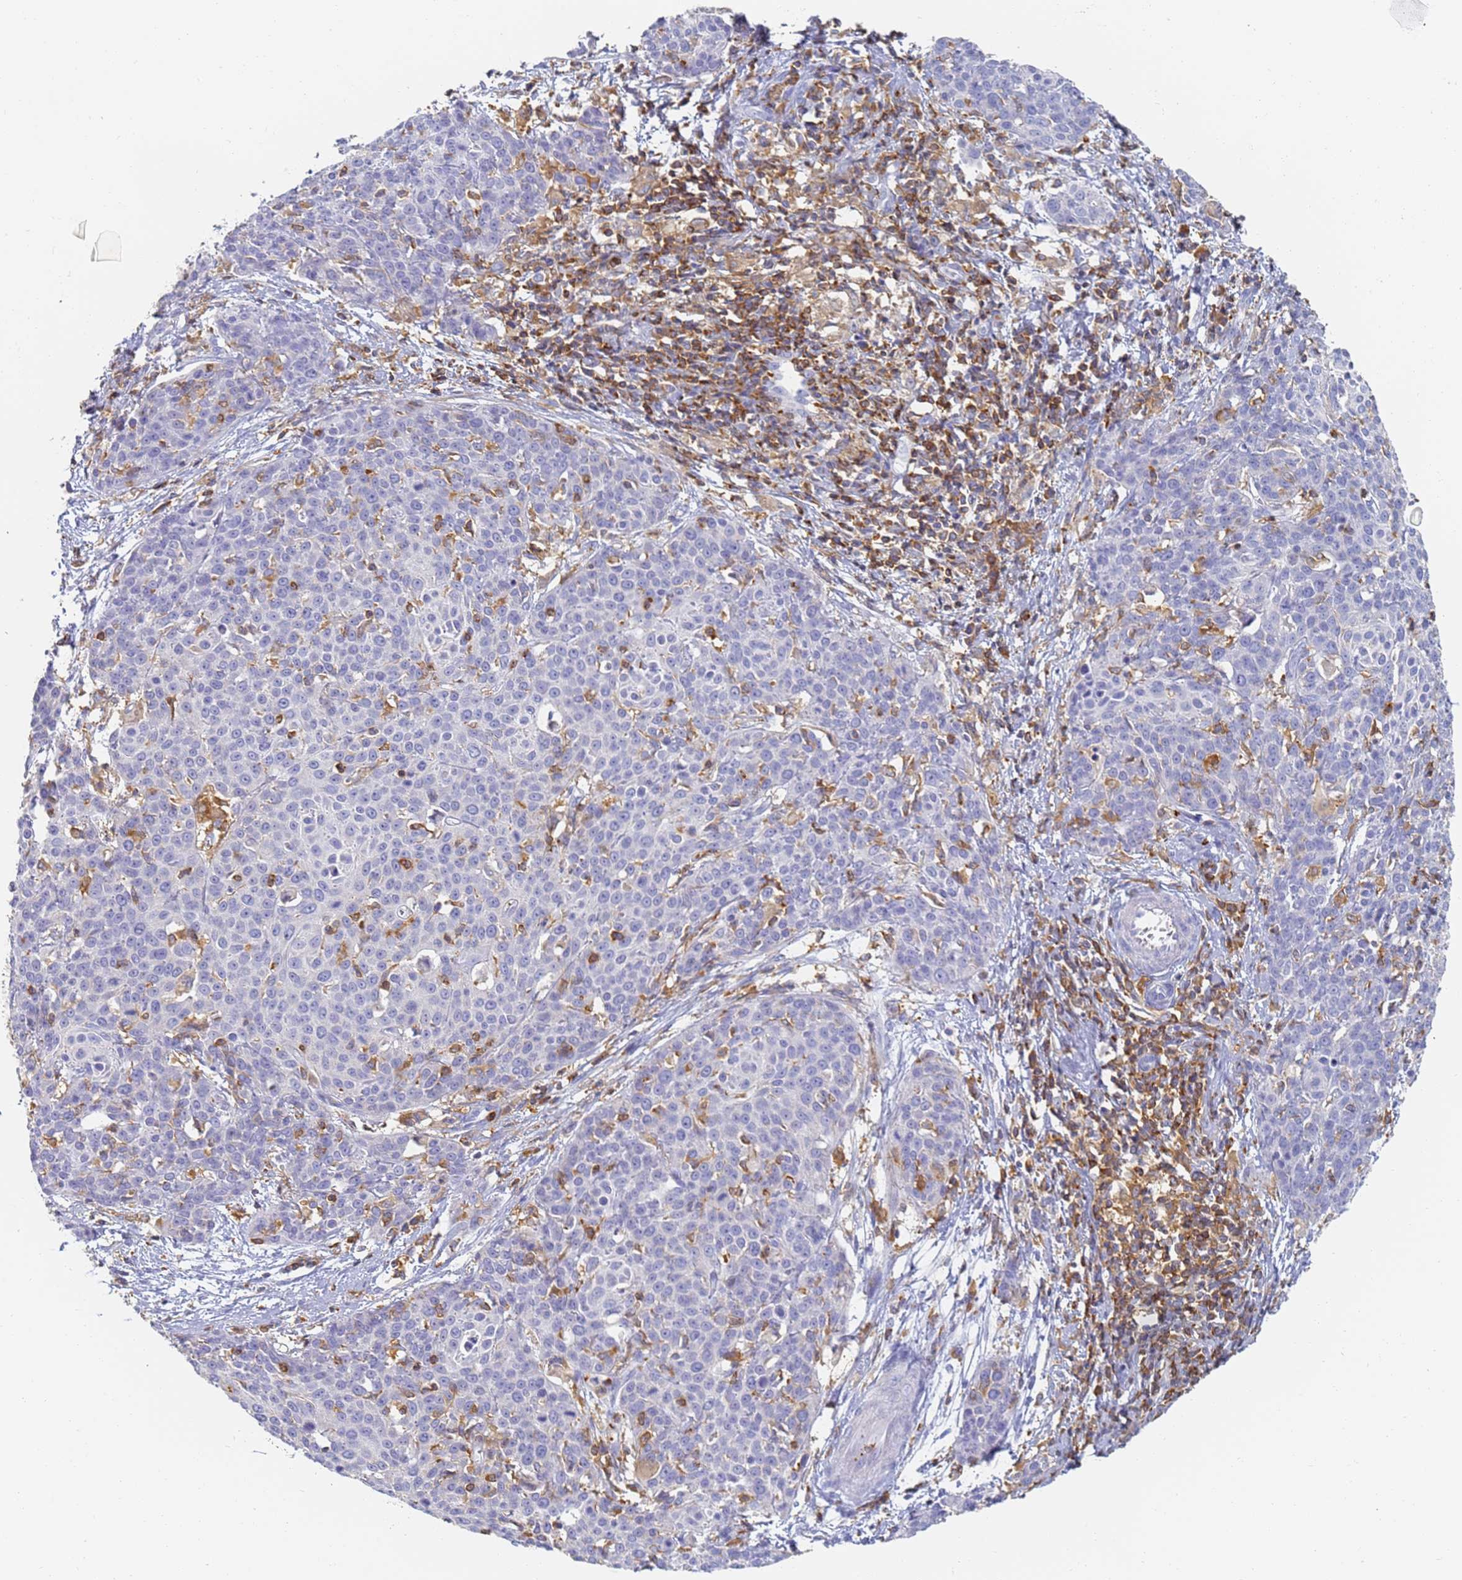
{"staining": {"intensity": "negative", "quantity": "none", "location": "none"}, "tissue": "cervical cancer", "cell_type": "Tumor cells", "image_type": "cancer", "snomed": [{"axis": "morphology", "description": "Squamous cell carcinoma, NOS"}, {"axis": "topography", "description": "Cervix"}], "caption": "The IHC image has no significant expression in tumor cells of cervical cancer tissue. (DAB immunohistochemistry, high magnification).", "gene": "BIN2", "patient": {"sex": "female", "age": 38}}